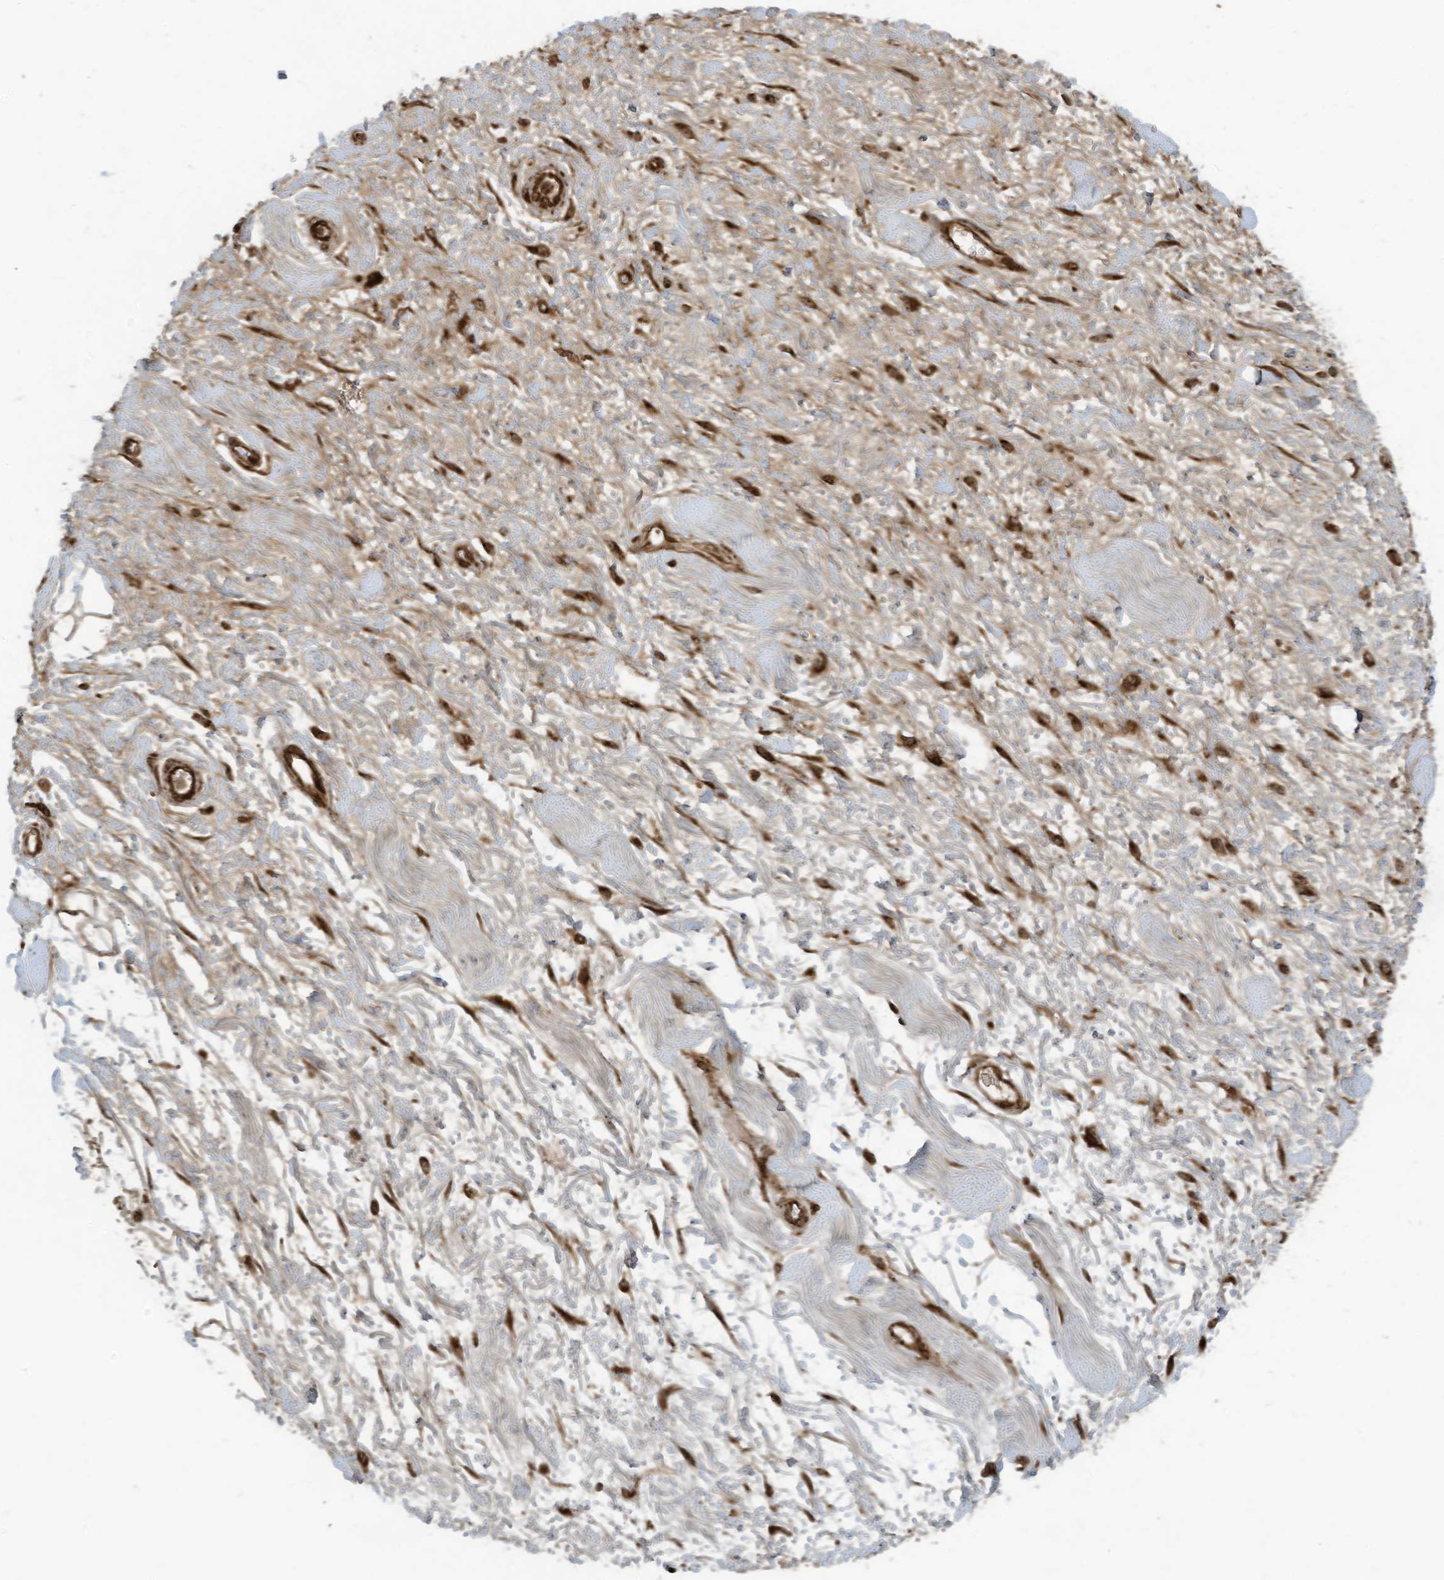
{"staining": {"intensity": "moderate", "quantity": ">75%", "location": "cytoplasmic/membranous"}, "tissue": "soft tissue", "cell_type": "Chondrocytes", "image_type": "normal", "snomed": [{"axis": "morphology", "description": "Normal tissue, NOS"}, {"axis": "morphology", "description": "Adenocarcinoma, NOS"}, {"axis": "topography", "description": "Pancreas"}, {"axis": "topography", "description": "Peripheral nerve tissue"}], "caption": "Brown immunohistochemical staining in unremarkable human soft tissue shows moderate cytoplasmic/membranous staining in about >75% of chondrocytes.", "gene": "COX10", "patient": {"sex": "male", "age": 59}}